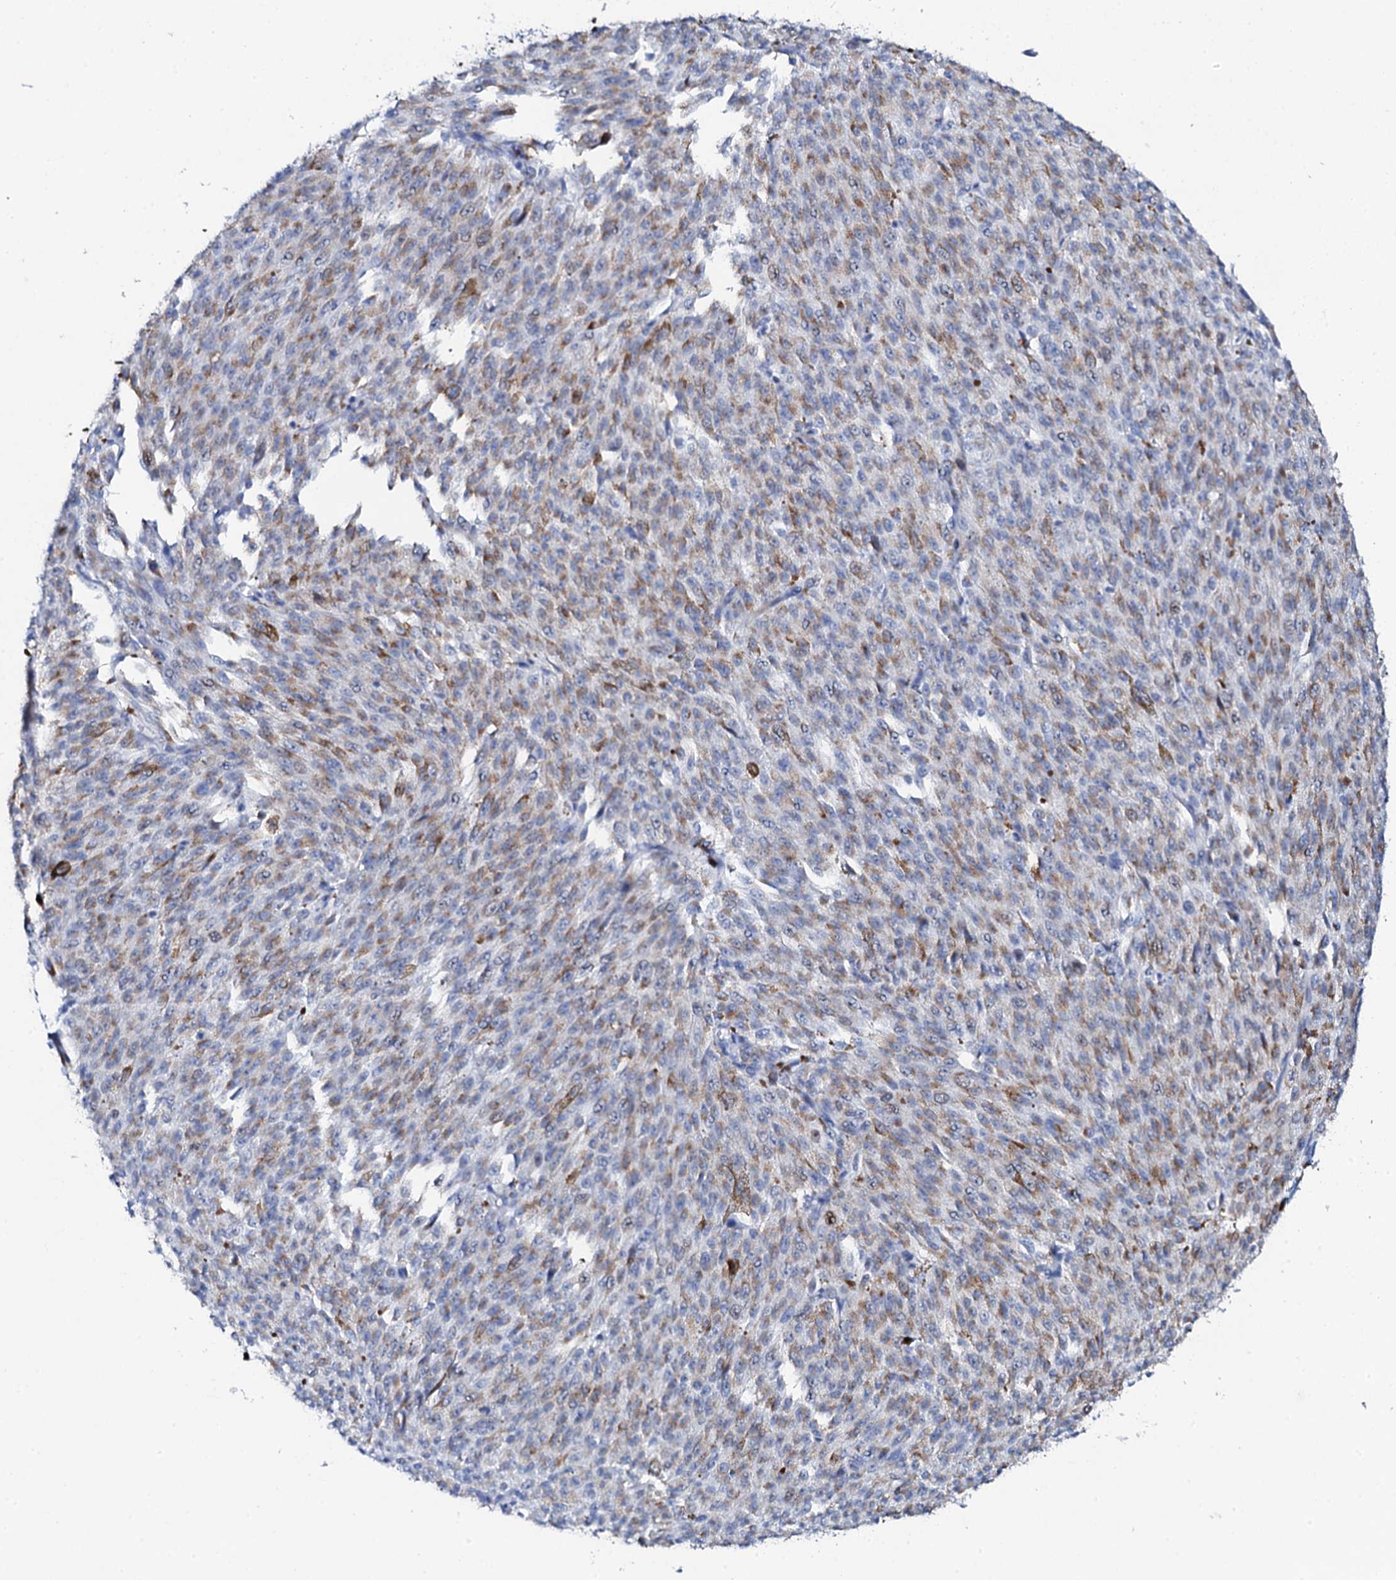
{"staining": {"intensity": "moderate", "quantity": "25%-75%", "location": "cytoplasmic/membranous"}, "tissue": "melanoma", "cell_type": "Tumor cells", "image_type": "cancer", "snomed": [{"axis": "morphology", "description": "Malignant melanoma, NOS"}, {"axis": "topography", "description": "Skin"}], "caption": "A micrograph of melanoma stained for a protein displays moderate cytoplasmic/membranous brown staining in tumor cells.", "gene": "NUDT13", "patient": {"sex": "female", "age": 52}}